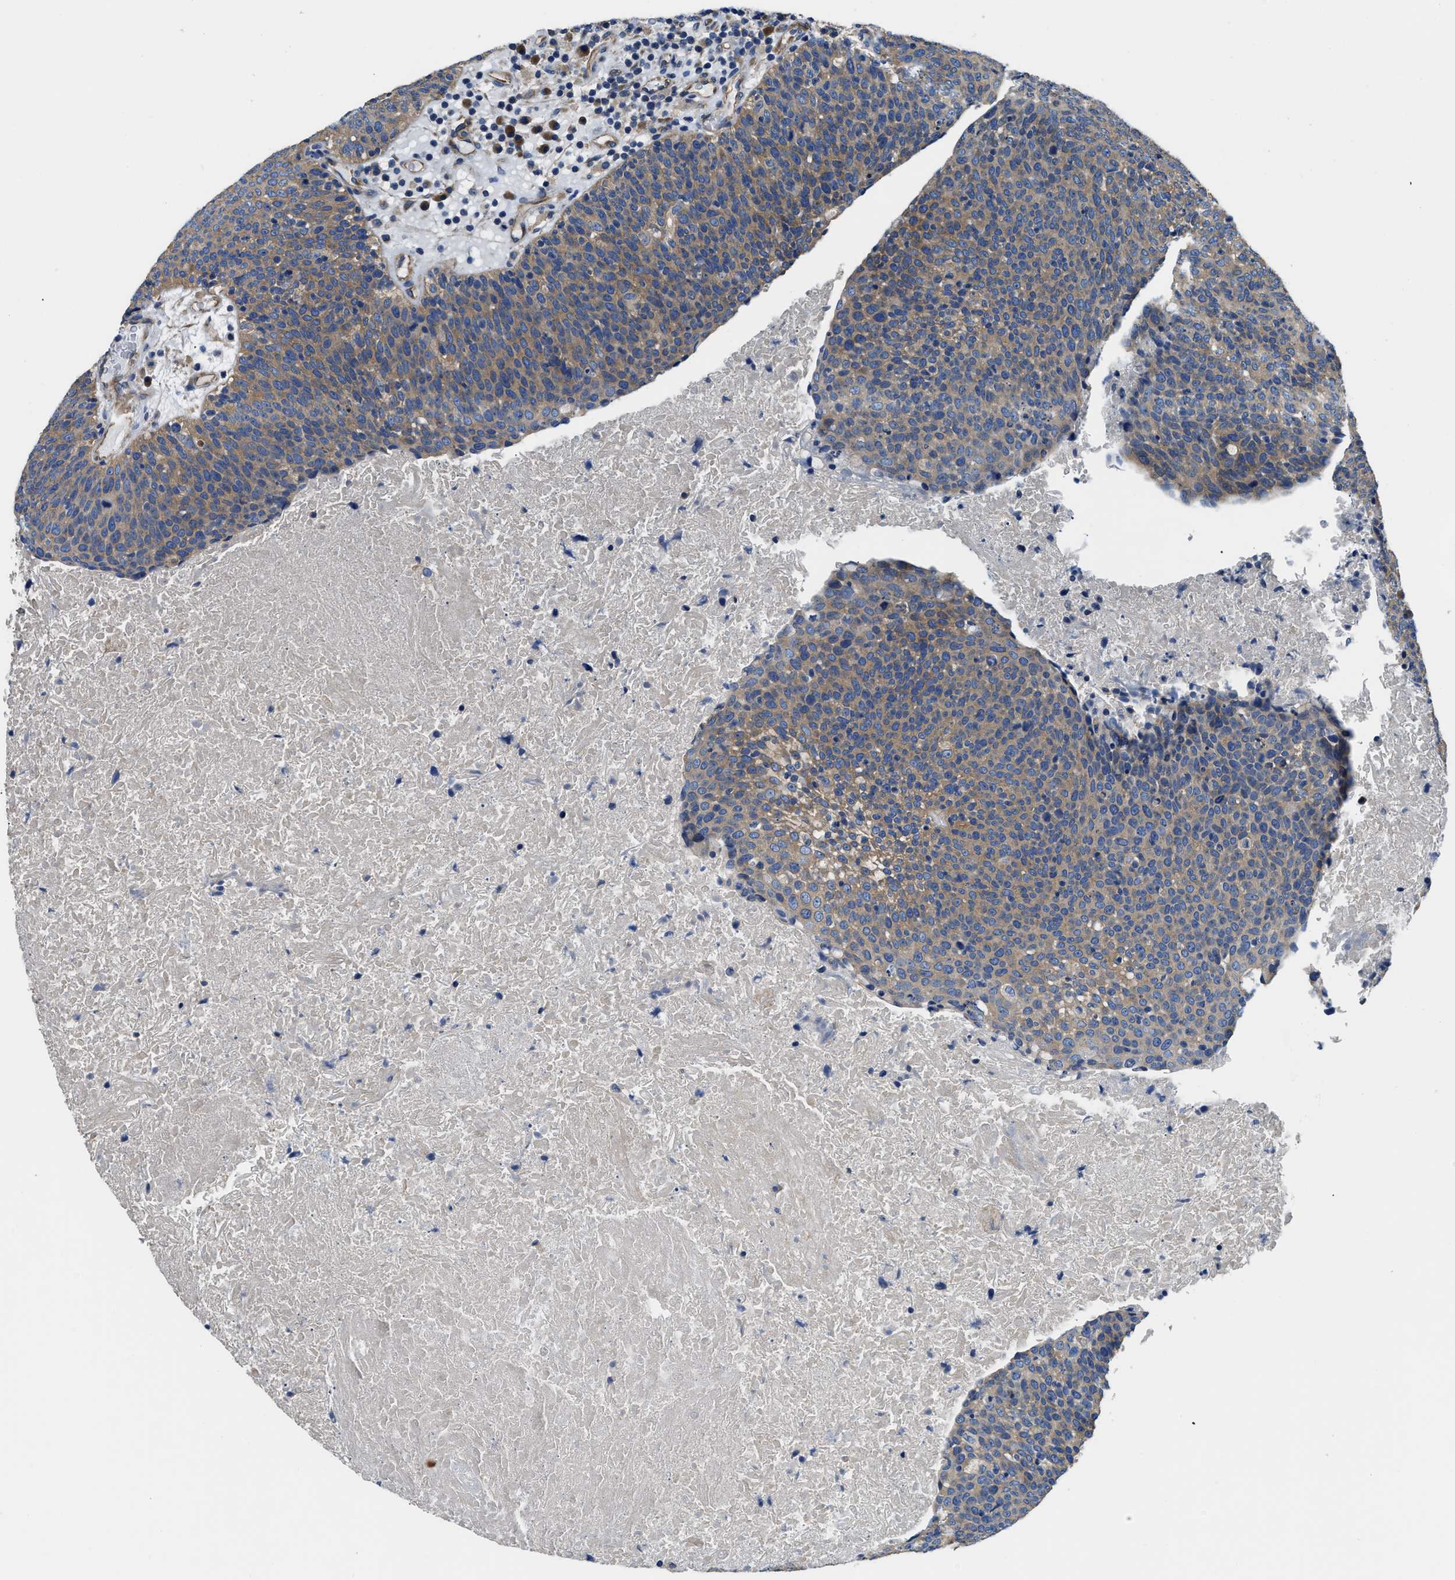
{"staining": {"intensity": "moderate", "quantity": ">75%", "location": "cytoplasmic/membranous"}, "tissue": "head and neck cancer", "cell_type": "Tumor cells", "image_type": "cancer", "snomed": [{"axis": "morphology", "description": "Squamous cell carcinoma, NOS"}, {"axis": "morphology", "description": "Squamous cell carcinoma, metastatic, NOS"}, {"axis": "topography", "description": "Lymph node"}, {"axis": "topography", "description": "Head-Neck"}], "caption": "Protein expression analysis of head and neck cancer (metastatic squamous cell carcinoma) reveals moderate cytoplasmic/membranous expression in about >75% of tumor cells.", "gene": "CSDE1", "patient": {"sex": "male", "age": 62}}